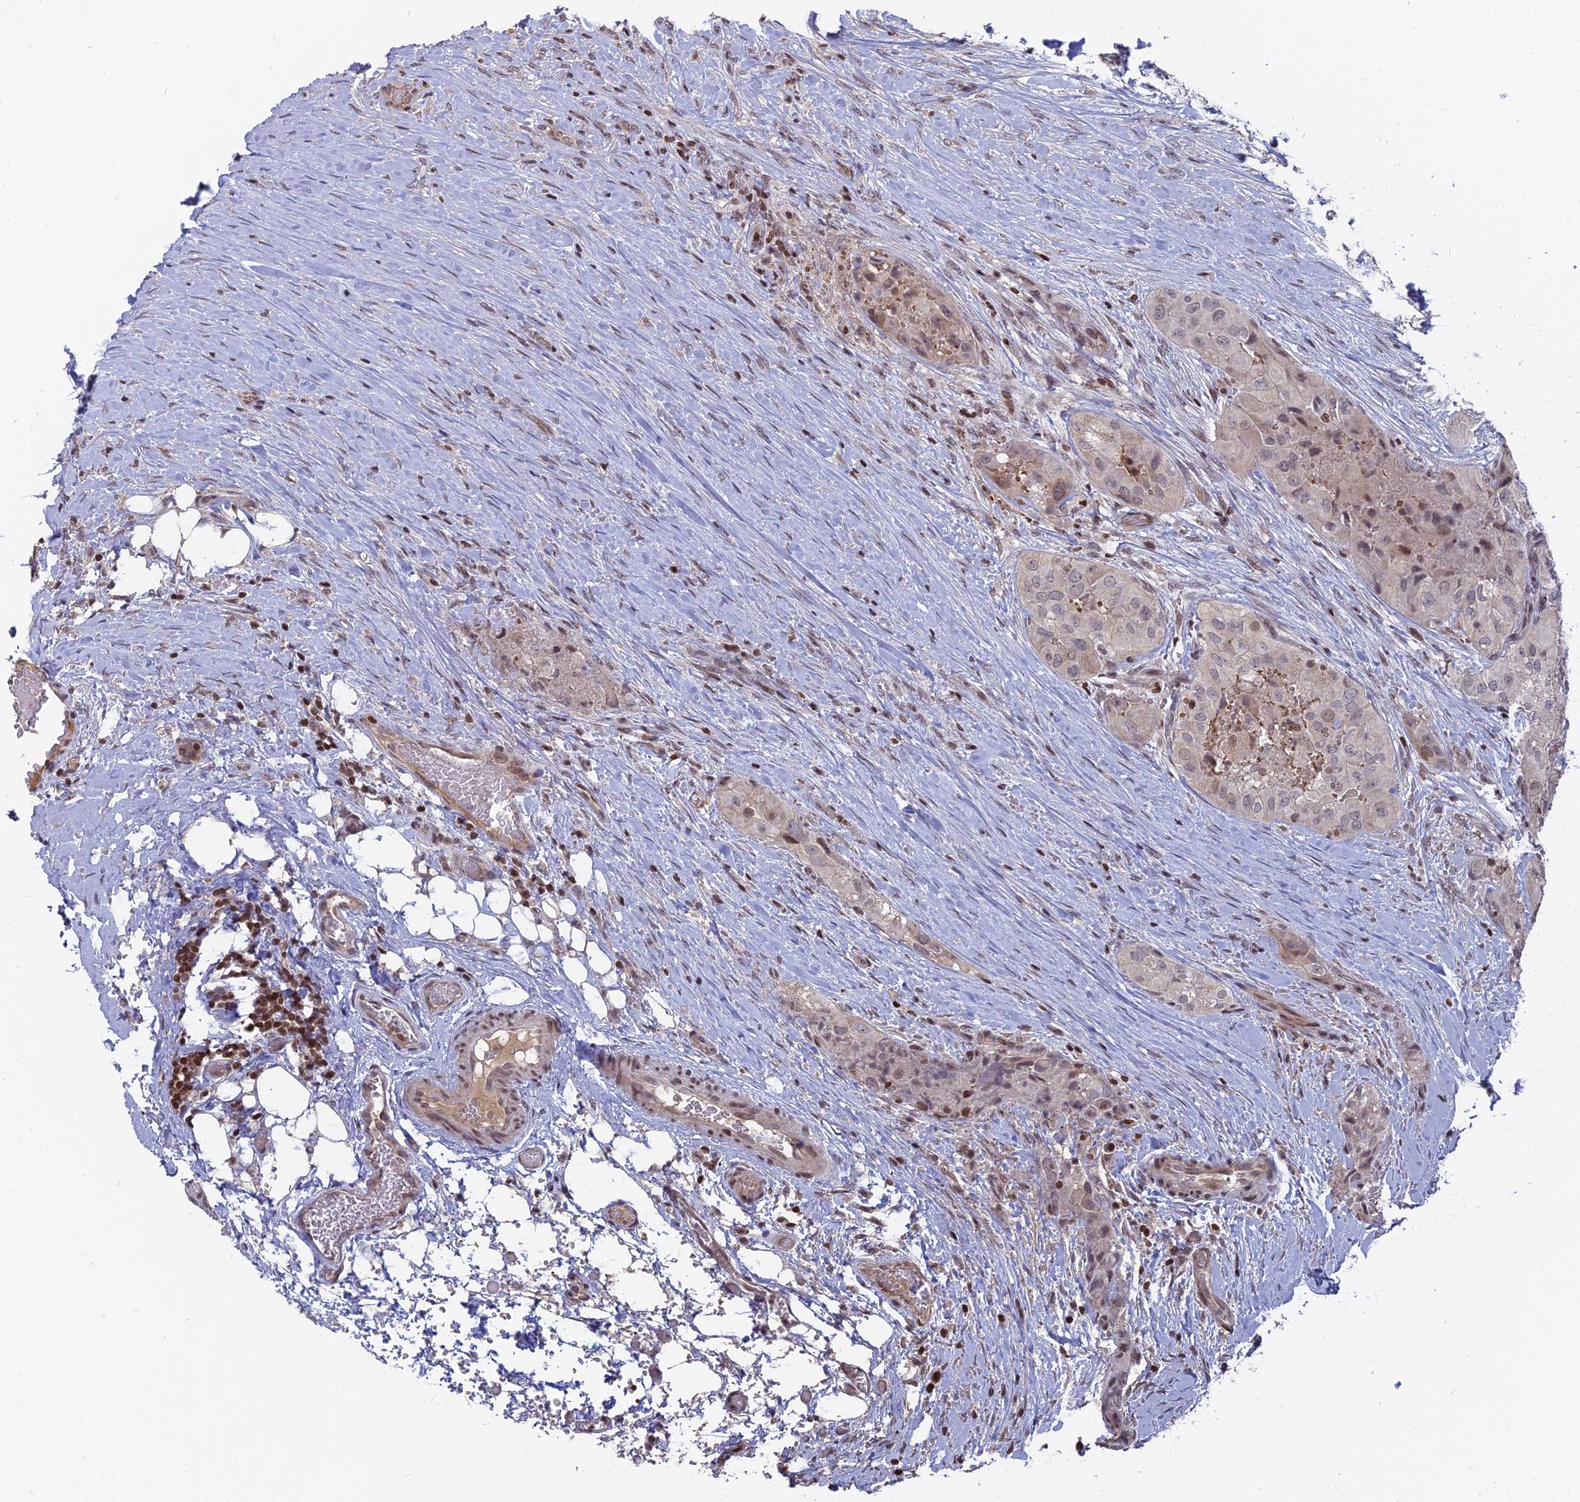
{"staining": {"intensity": "weak", "quantity": "<25%", "location": "nuclear"}, "tissue": "thyroid cancer", "cell_type": "Tumor cells", "image_type": "cancer", "snomed": [{"axis": "morphology", "description": "Papillary adenocarcinoma, NOS"}, {"axis": "topography", "description": "Thyroid gland"}], "caption": "Micrograph shows no protein expression in tumor cells of thyroid cancer tissue. (DAB (3,3'-diaminobenzidine) IHC visualized using brightfield microscopy, high magnification).", "gene": "NR1H3", "patient": {"sex": "female", "age": 59}}